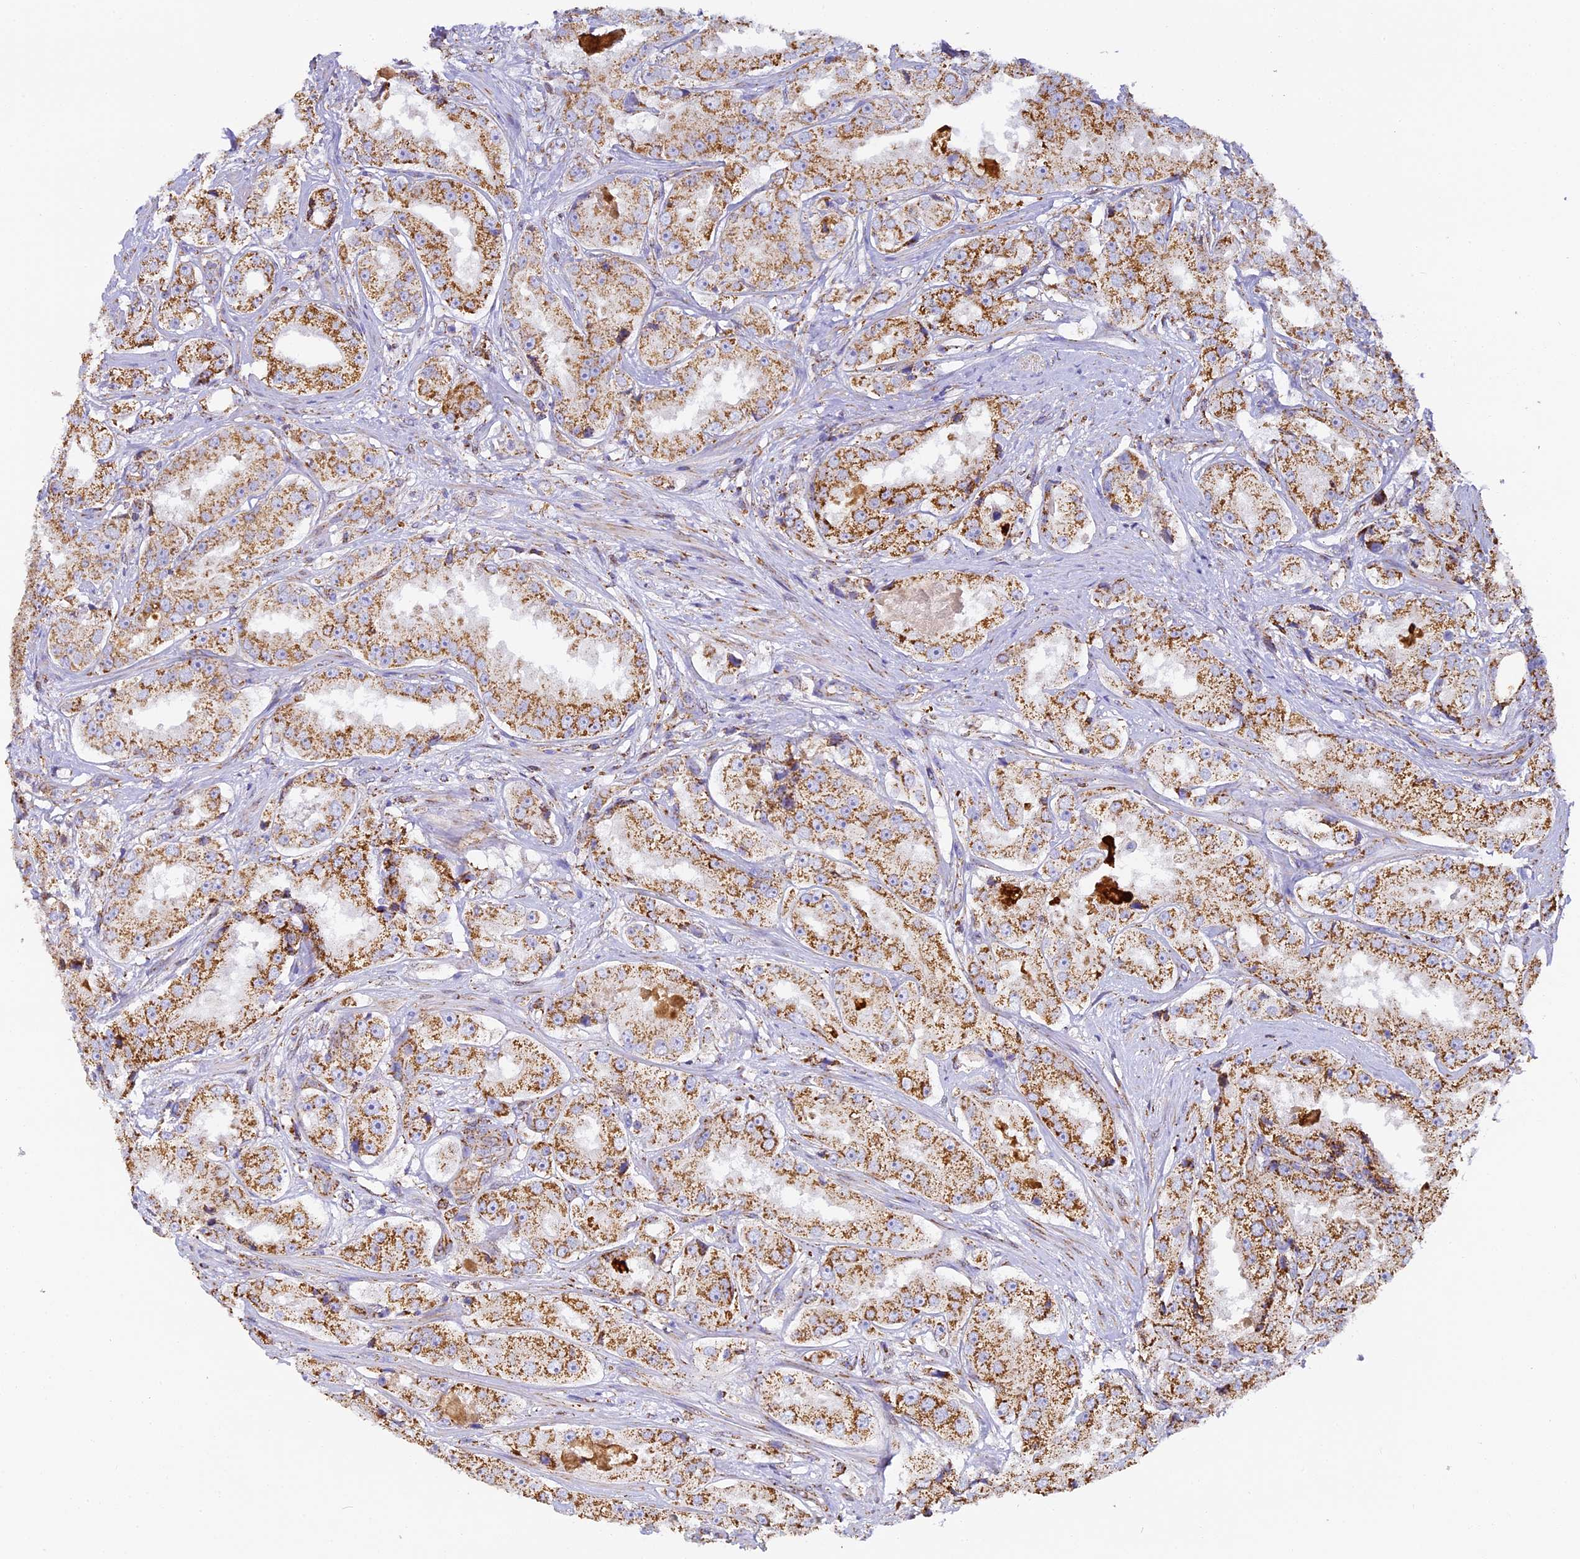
{"staining": {"intensity": "moderate", "quantity": ">75%", "location": "cytoplasmic/membranous"}, "tissue": "prostate cancer", "cell_type": "Tumor cells", "image_type": "cancer", "snomed": [{"axis": "morphology", "description": "Adenocarcinoma, High grade"}, {"axis": "topography", "description": "Prostate"}], "caption": "IHC micrograph of neoplastic tissue: prostate adenocarcinoma (high-grade) stained using immunohistochemistry demonstrates medium levels of moderate protein expression localized specifically in the cytoplasmic/membranous of tumor cells, appearing as a cytoplasmic/membranous brown color.", "gene": "STK17A", "patient": {"sex": "male", "age": 73}}